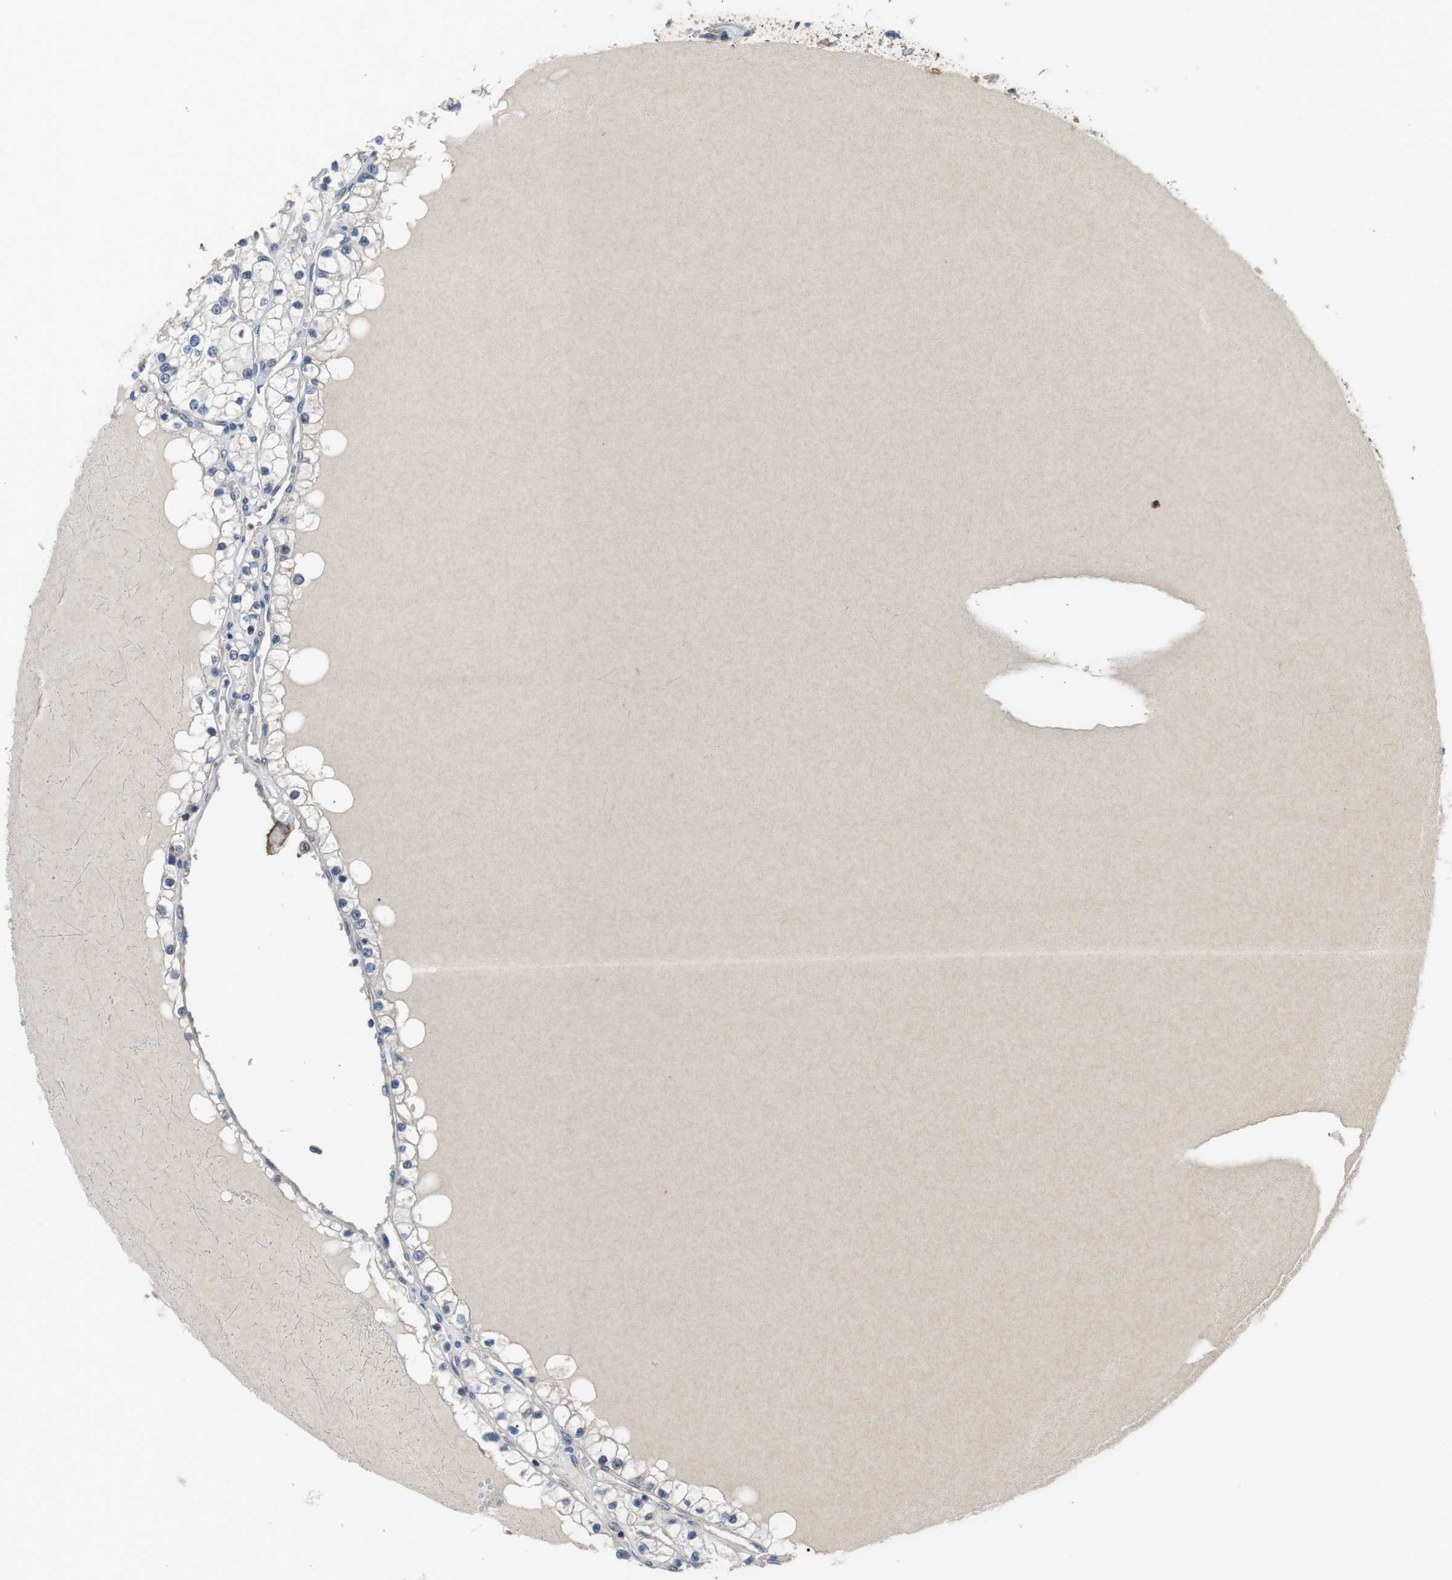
{"staining": {"intensity": "negative", "quantity": "none", "location": "none"}, "tissue": "renal cancer", "cell_type": "Tumor cells", "image_type": "cancer", "snomed": [{"axis": "morphology", "description": "Adenocarcinoma, NOS"}, {"axis": "topography", "description": "Kidney"}], "caption": "IHC of renal cancer exhibits no staining in tumor cells.", "gene": "ADGRL3", "patient": {"sex": "male", "age": 68}}